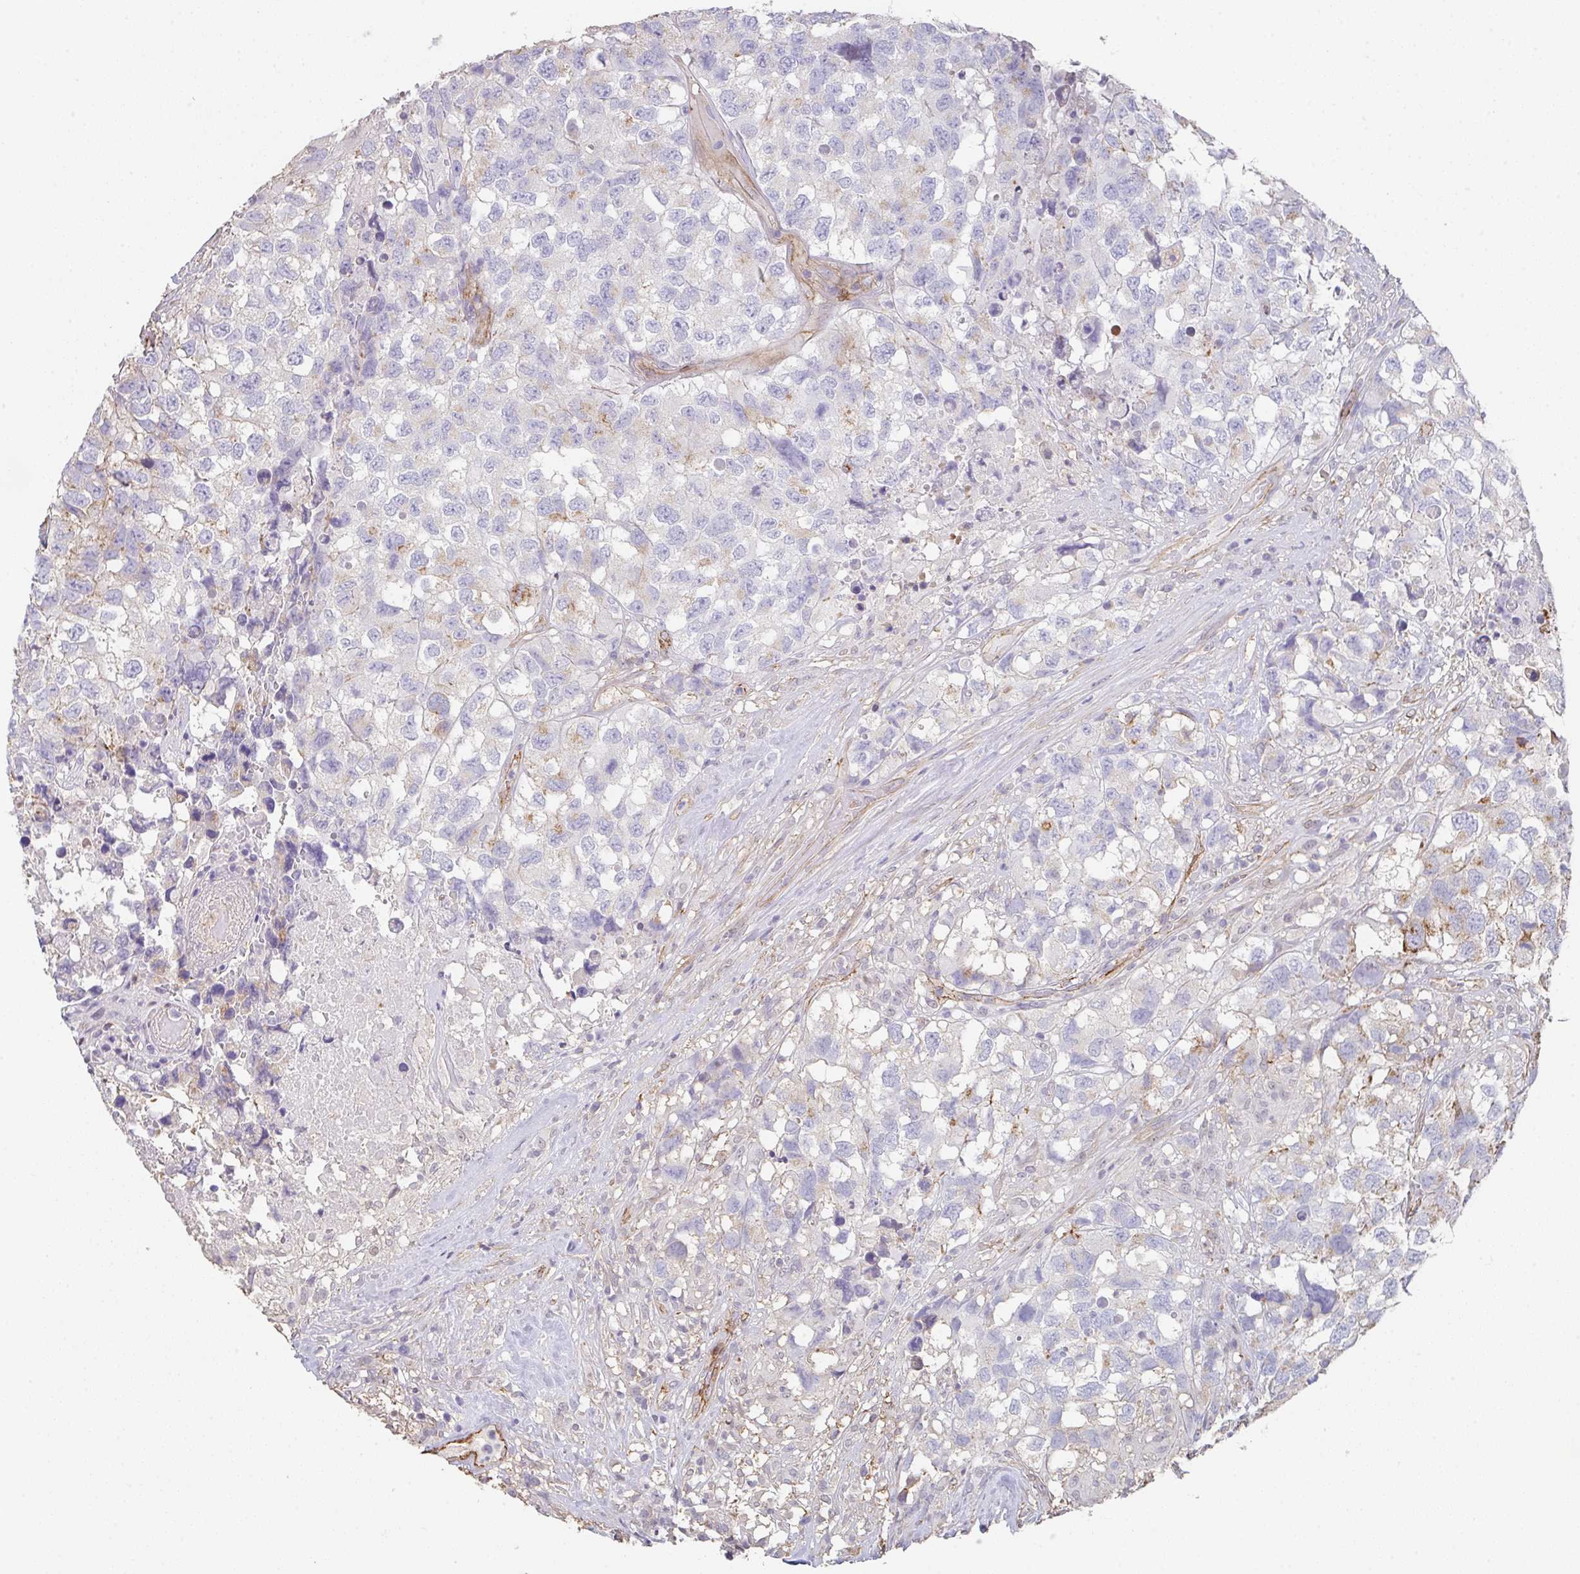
{"staining": {"intensity": "negative", "quantity": "none", "location": "none"}, "tissue": "testis cancer", "cell_type": "Tumor cells", "image_type": "cancer", "snomed": [{"axis": "morphology", "description": "Carcinoma, Embryonal, NOS"}, {"axis": "topography", "description": "Testis"}], "caption": "A photomicrograph of human testis cancer (embryonal carcinoma) is negative for staining in tumor cells.", "gene": "DBN1", "patient": {"sex": "male", "age": 83}}